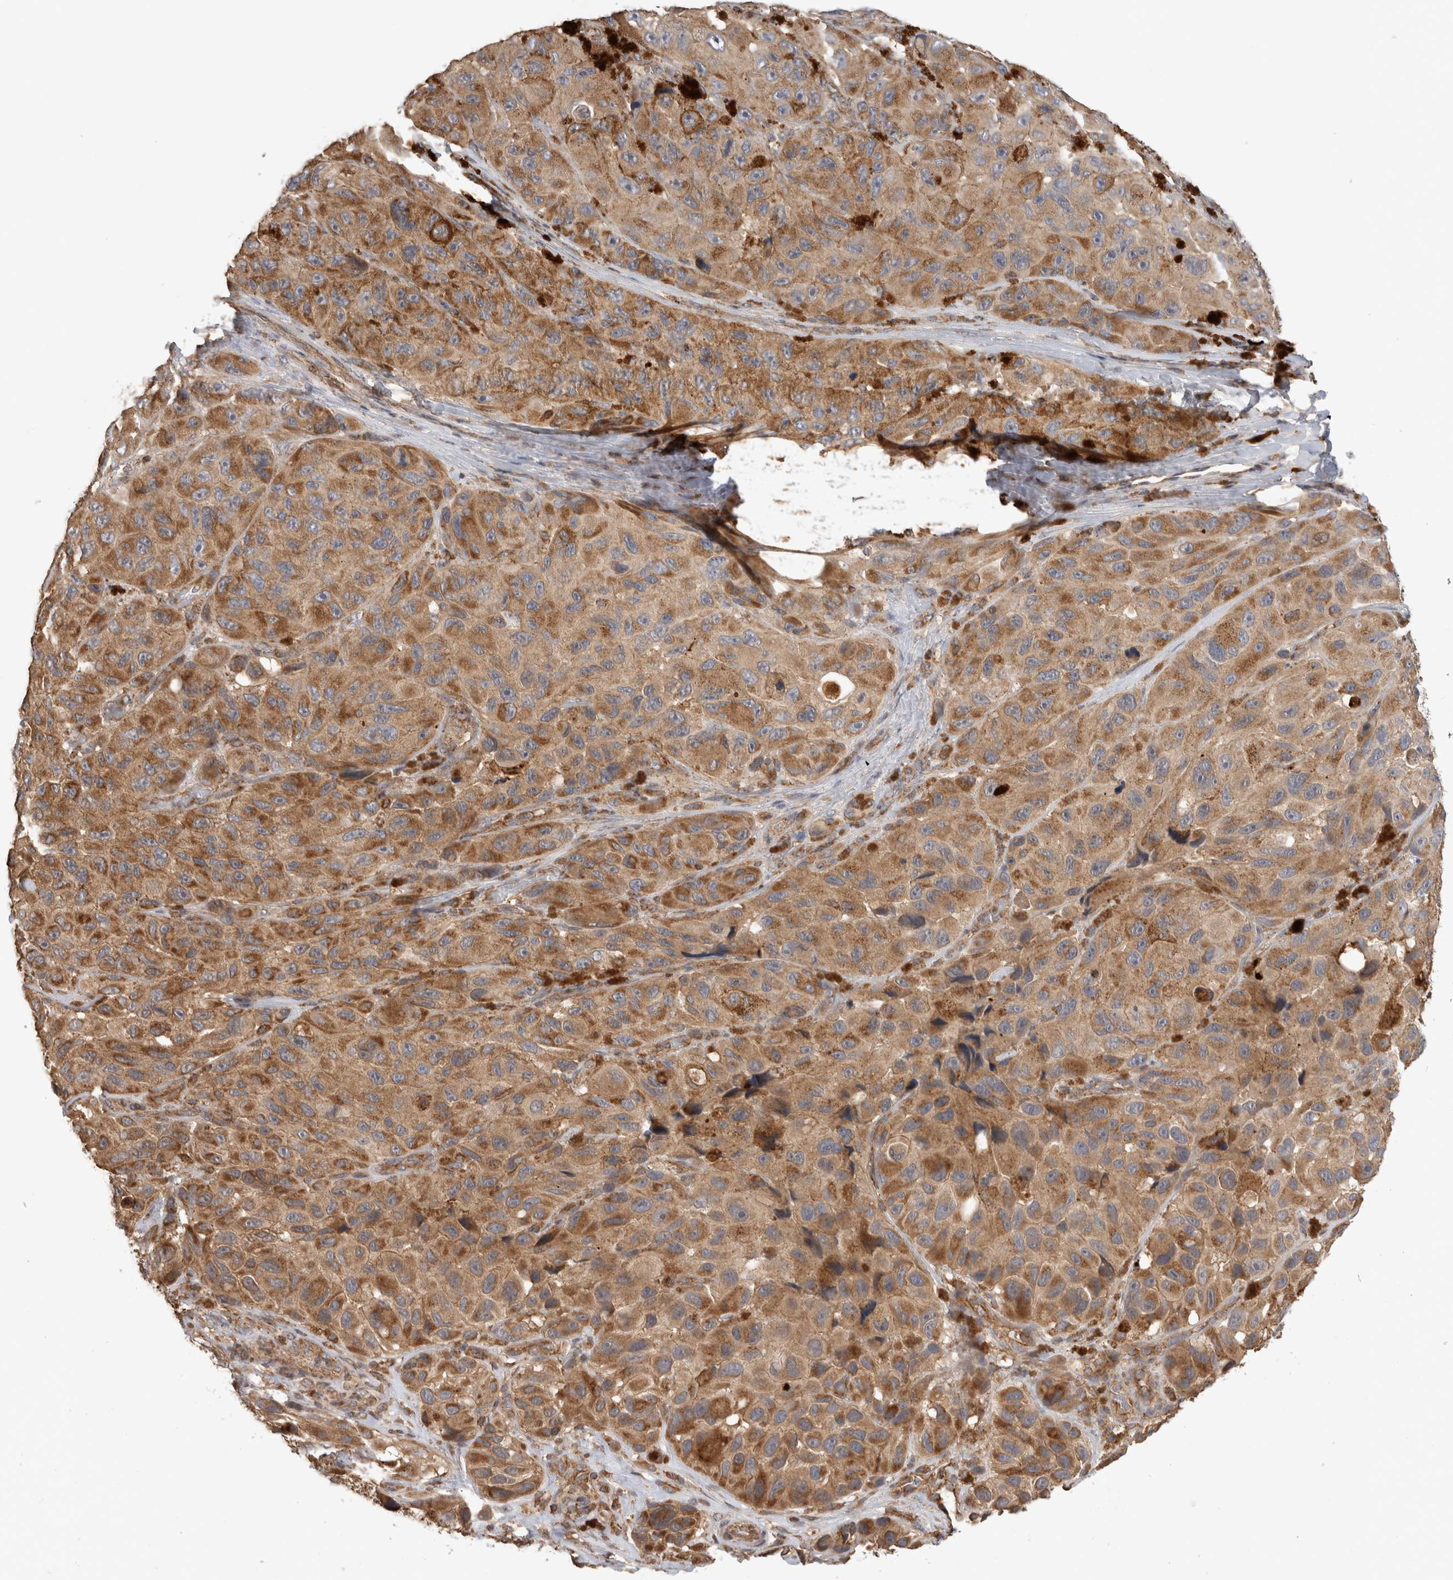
{"staining": {"intensity": "moderate", "quantity": ">75%", "location": "cytoplasmic/membranous"}, "tissue": "melanoma", "cell_type": "Tumor cells", "image_type": "cancer", "snomed": [{"axis": "morphology", "description": "Malignant melanoma, NOS"}, {"axis": "topography", "description": "Skin"}], "caption": "This histopathology image exhibits malignant melanoma stained with immunohistochemistry (IHC) to label a protein in brown. The cytoplasmic/membranous of tumor cells show moderate positivity for the protein. Nuclei are counter-stained blue.", "gene": "IMMP2L", "patient": {"sex": "female", "age": 73}}